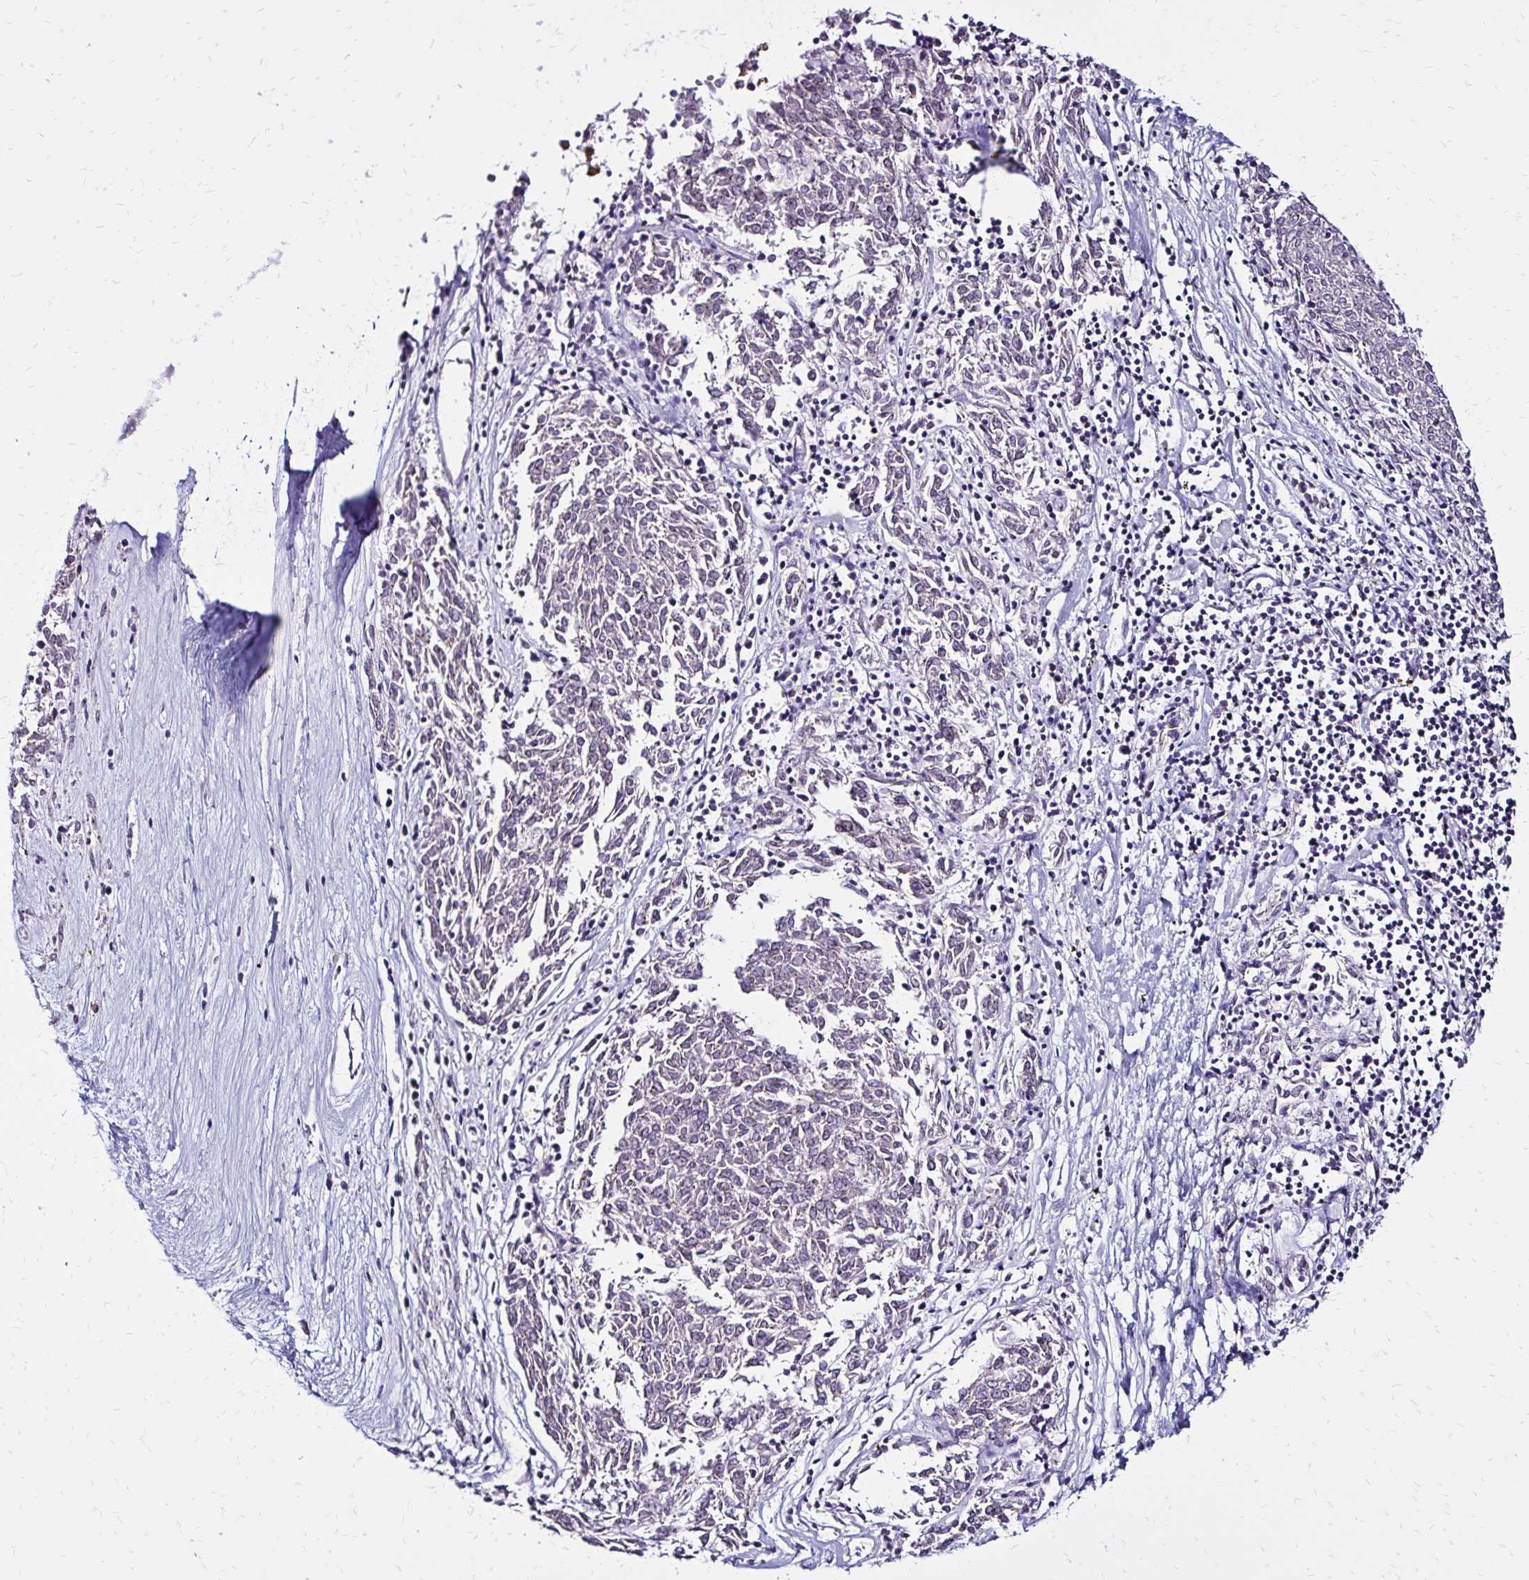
{"staining": {"intensity": "negative", "quantity": "none", "location": "none"}, "tissue": "melanoma", "cell_type": "Tumor cells", "image_type": "cancer", "snomed": [{"axis": "morphology", "description": "Malignant melanoma, NOS"}, {"axis": "topography", "description": "Skin"}], "caption": "IHC micrograph of human melanoma stained for a protein (brown), which displays no staining in tumor cells. (Brightfield microscopy of DAB immunohistochemistry at high magnification).", "gene": "TOB1", "patient": {"sex": "female", "age": 72}}